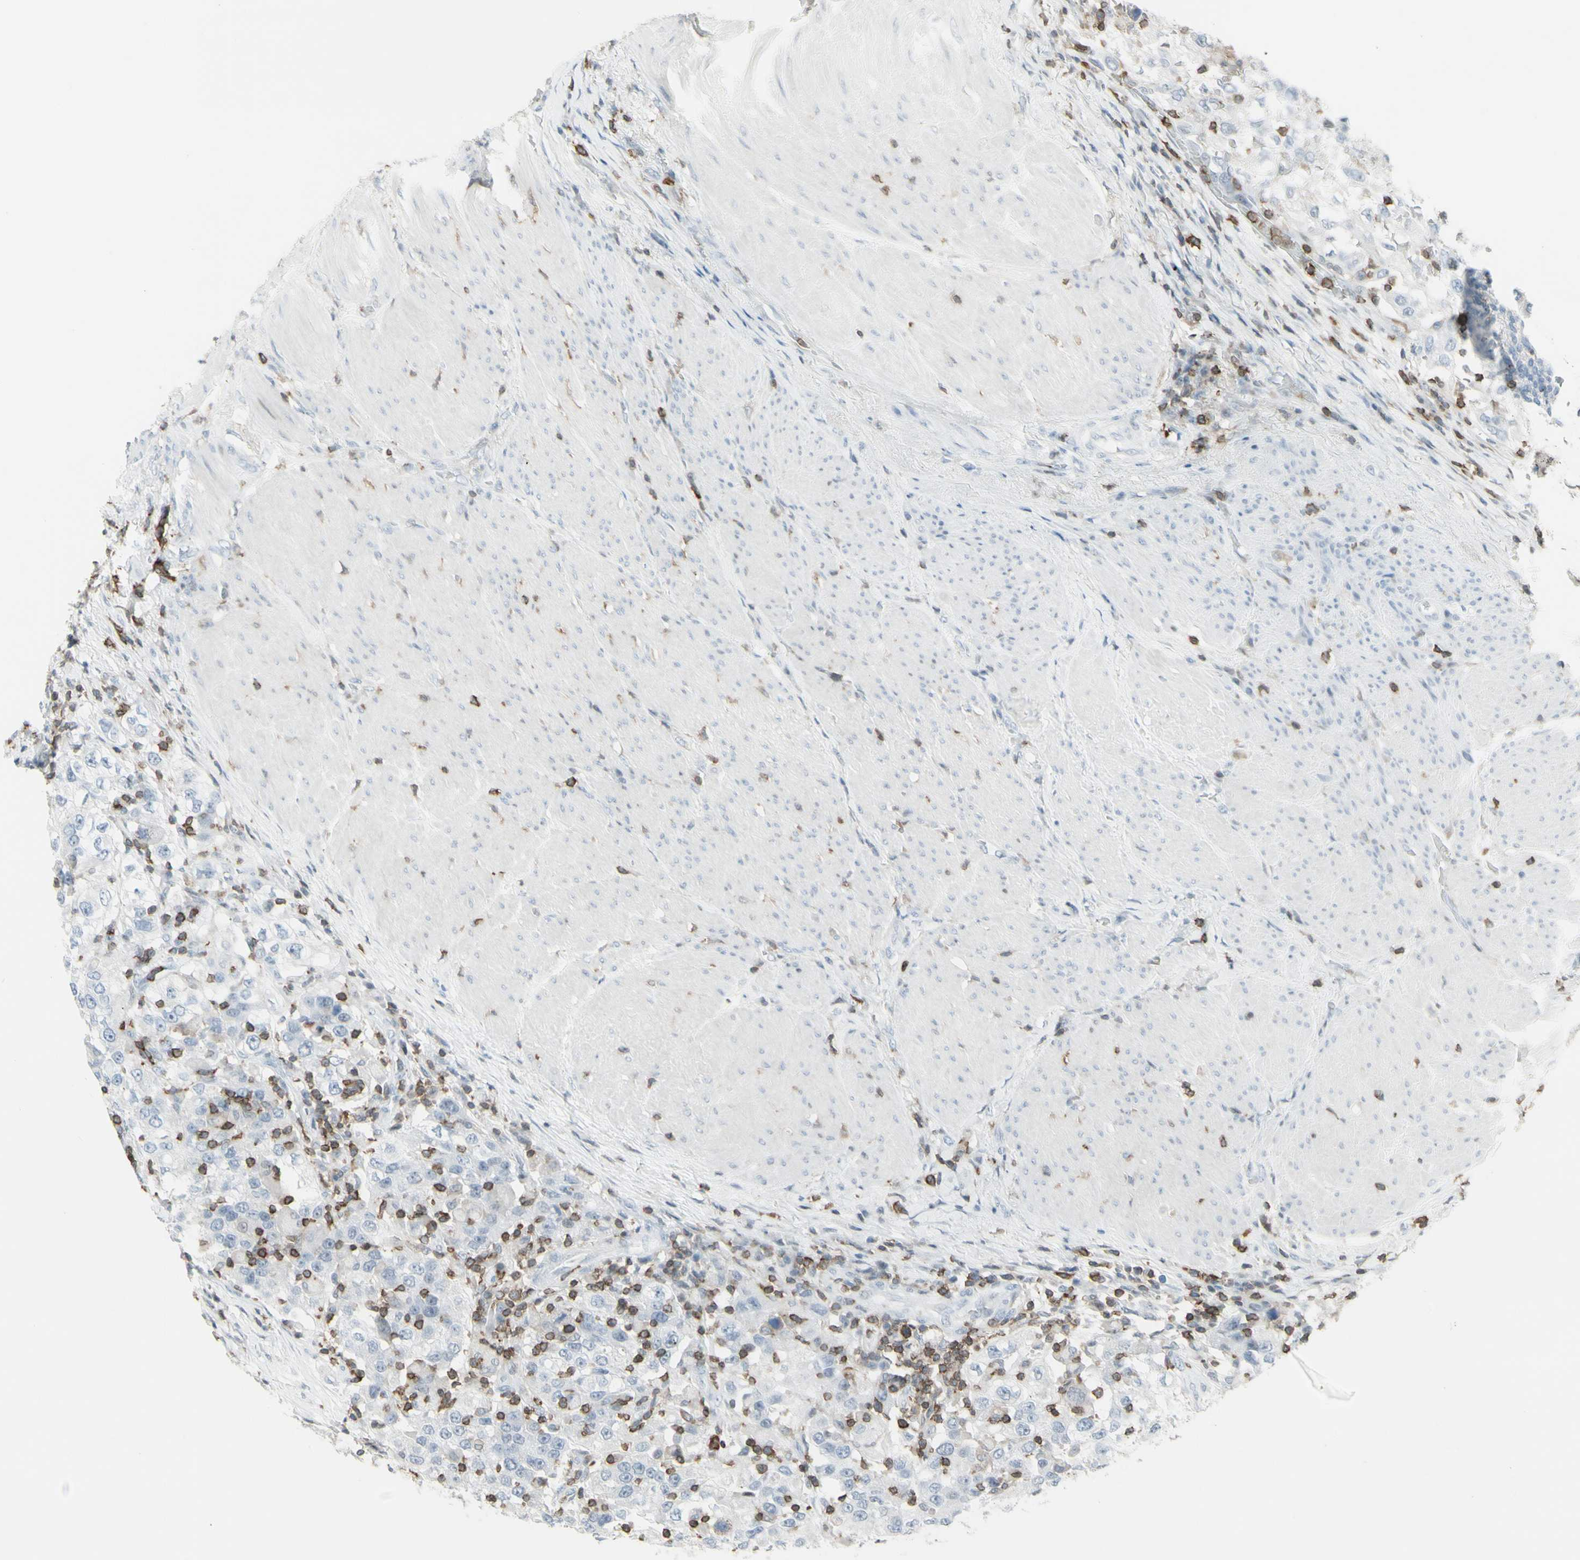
{"staining": {"intensity": "negative", "quantity": "none", "location": "none"}, "tissue": "urothelial cancer", "cell_type": "Tumor cells", "image_type": "cancer", "snomed": [{"axis": "morphology", "description": "Urothelial carcinoma, High grade"}, {"axis": "topography", "description": "Urinary bladder"}], "caption": "Urothelial carcinoma (high-grade) was stained to show a protein in brown. There is no significant positivity in tumor cells.", "gene": "NRG1", "patient": {"sex": "female", "age": 80}}